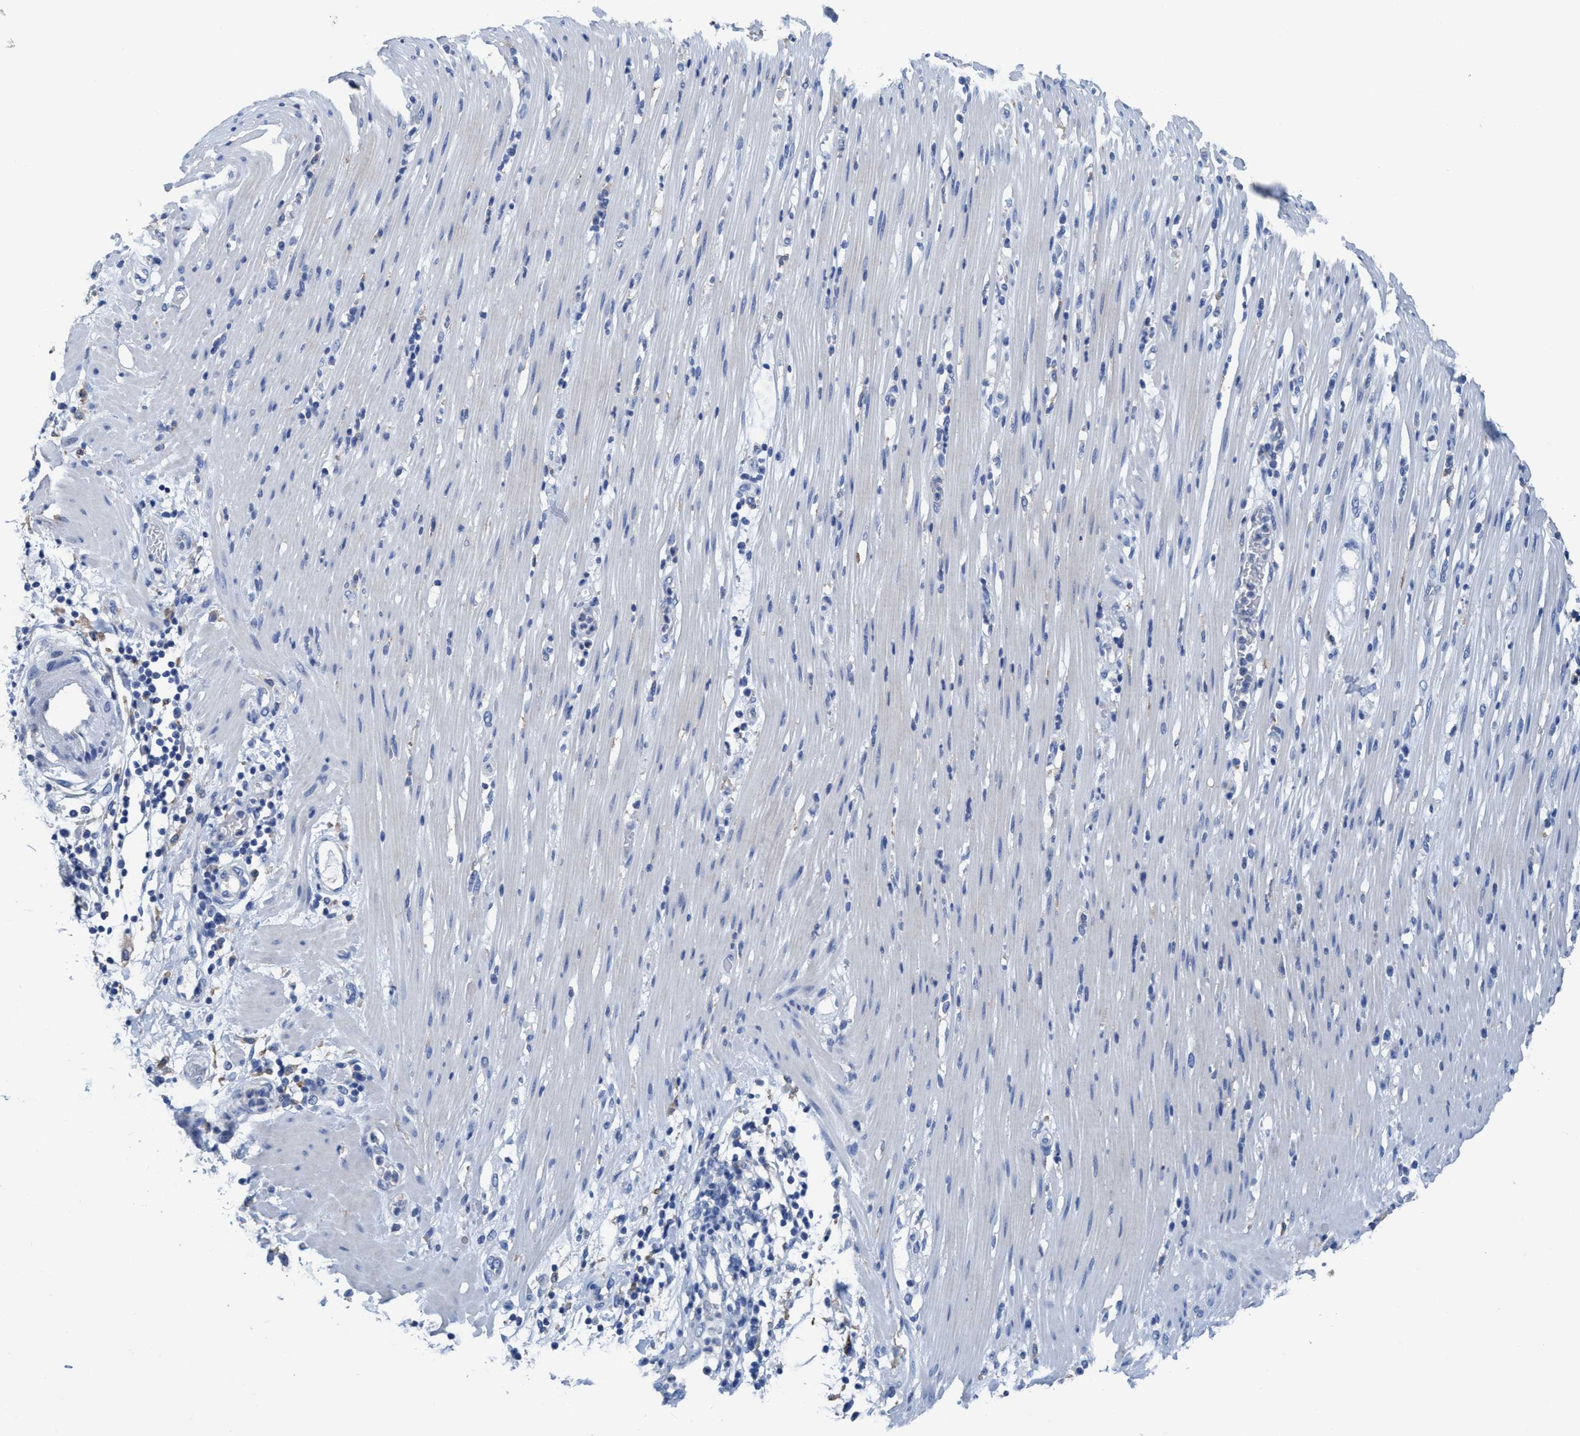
{"staining": {"intensity": "negative", "quantity": "none", "location": "none"}, "tissue": "pancreatic cancer", "cell_type": "Tumor cells", "image_type": "cancer", "snomed": [{"axis": "morphology", "description": "Adenocarcinoma, NOS"}, {"axis": "topography", "description": "Pancreas"}], "caption": "This is a image of immunohistochemistry staining of pancreatic cancer, which shows no staining in tumor cells. (DAB (3,3'-diaminobenzidine) IHC with hematoxylin counter stain).", "gene": "DNAI1", "patient": {"sex": "female", "age": 71}}